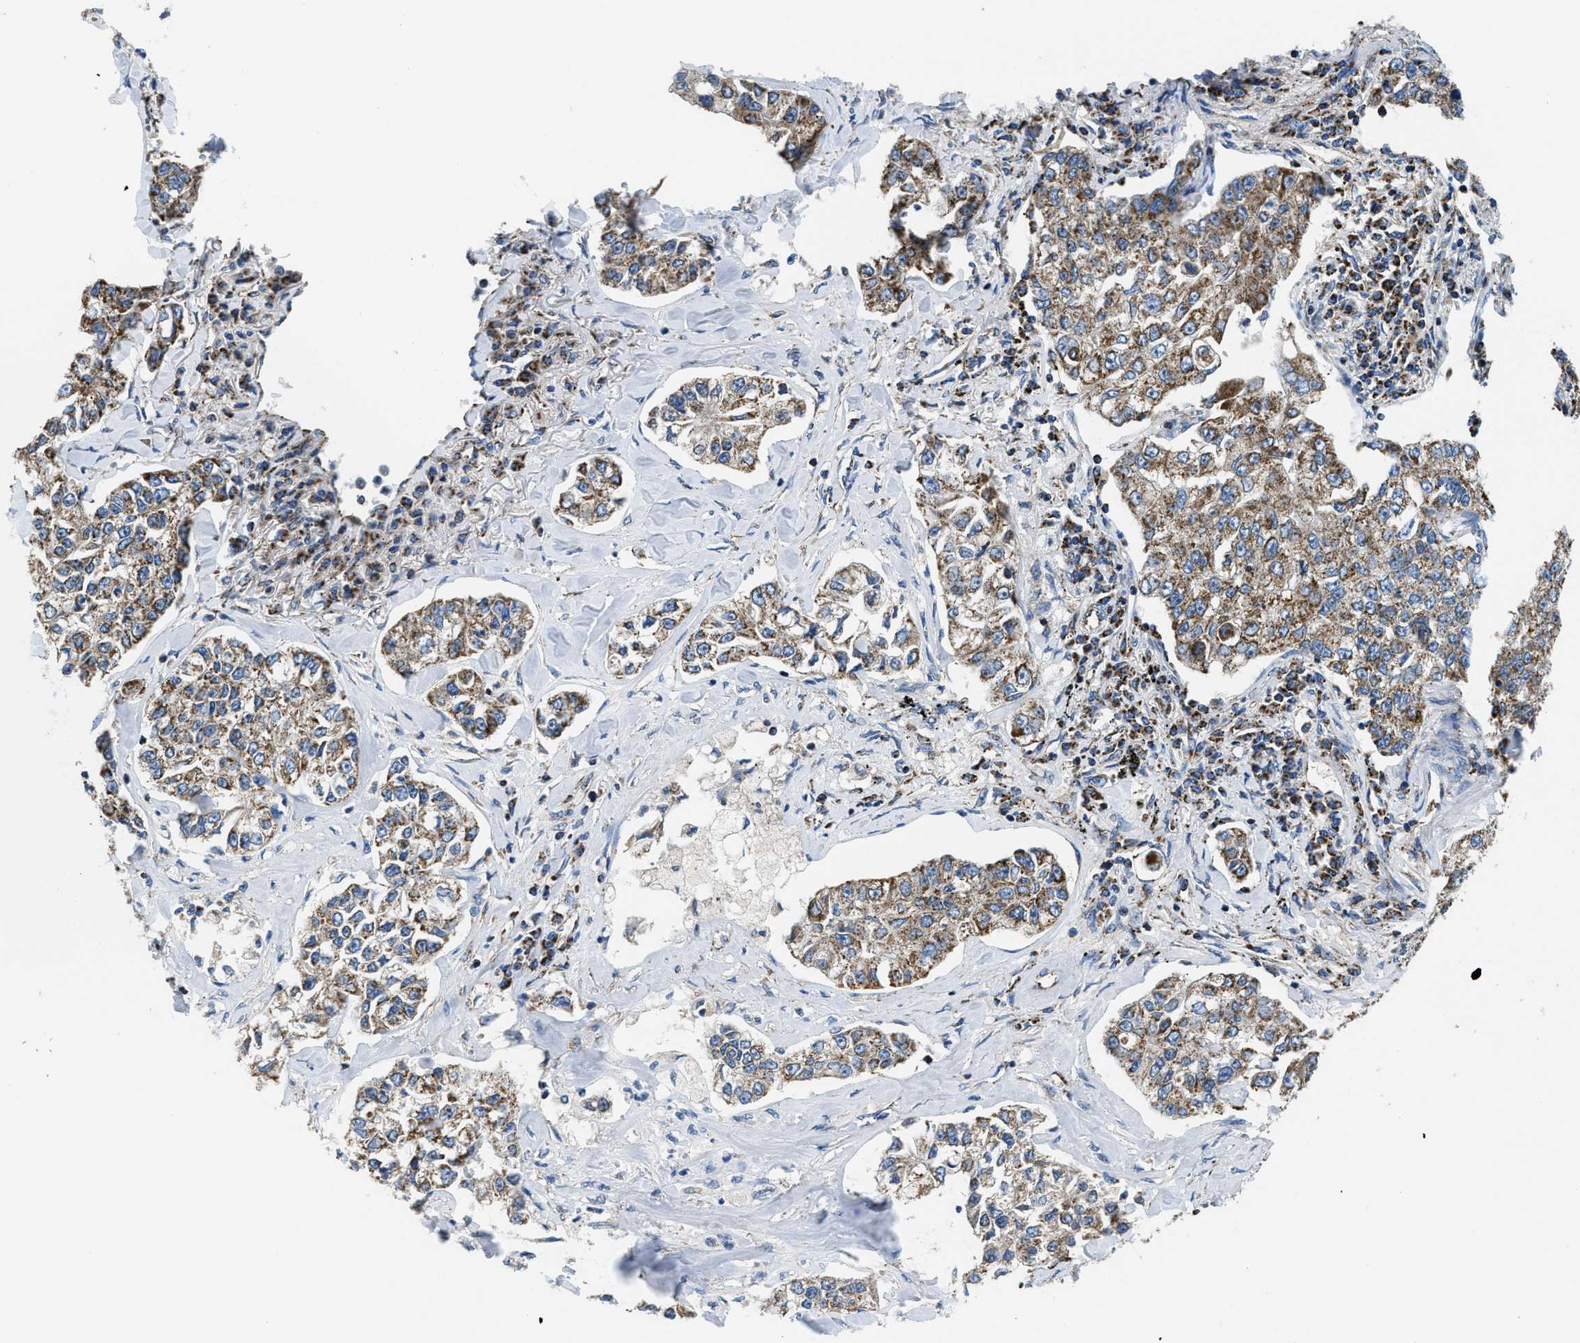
{"staining": {"intensity": "moderate", "quantity": ">75%", "location": "cytoplasmic/membranous"}, "tissue": "lung cancer", "cell_type": "Tumor cells", "image_type": "cancer", "snomed": [{"axis": "morphology", "description": "Adenocarcinoma, NOS"}, {"axis": "topography", "description": "Lung"}], "caption": "Immunohistochemistry staining of adenocarcinoma (lung), which displays medium levels of moderate cytoplasmic/membranous staining in about >75% of tumor cells indicating moderate cytoplasmic/membranous protein staining. The staining was performed using DAB (3,3'-diaminobenzidine) (brown) for protein detection and nuclei were counterstained in hematoxylin (blue).", "gene": "STK33", "patient": {"sex": "male", "age": 49}}